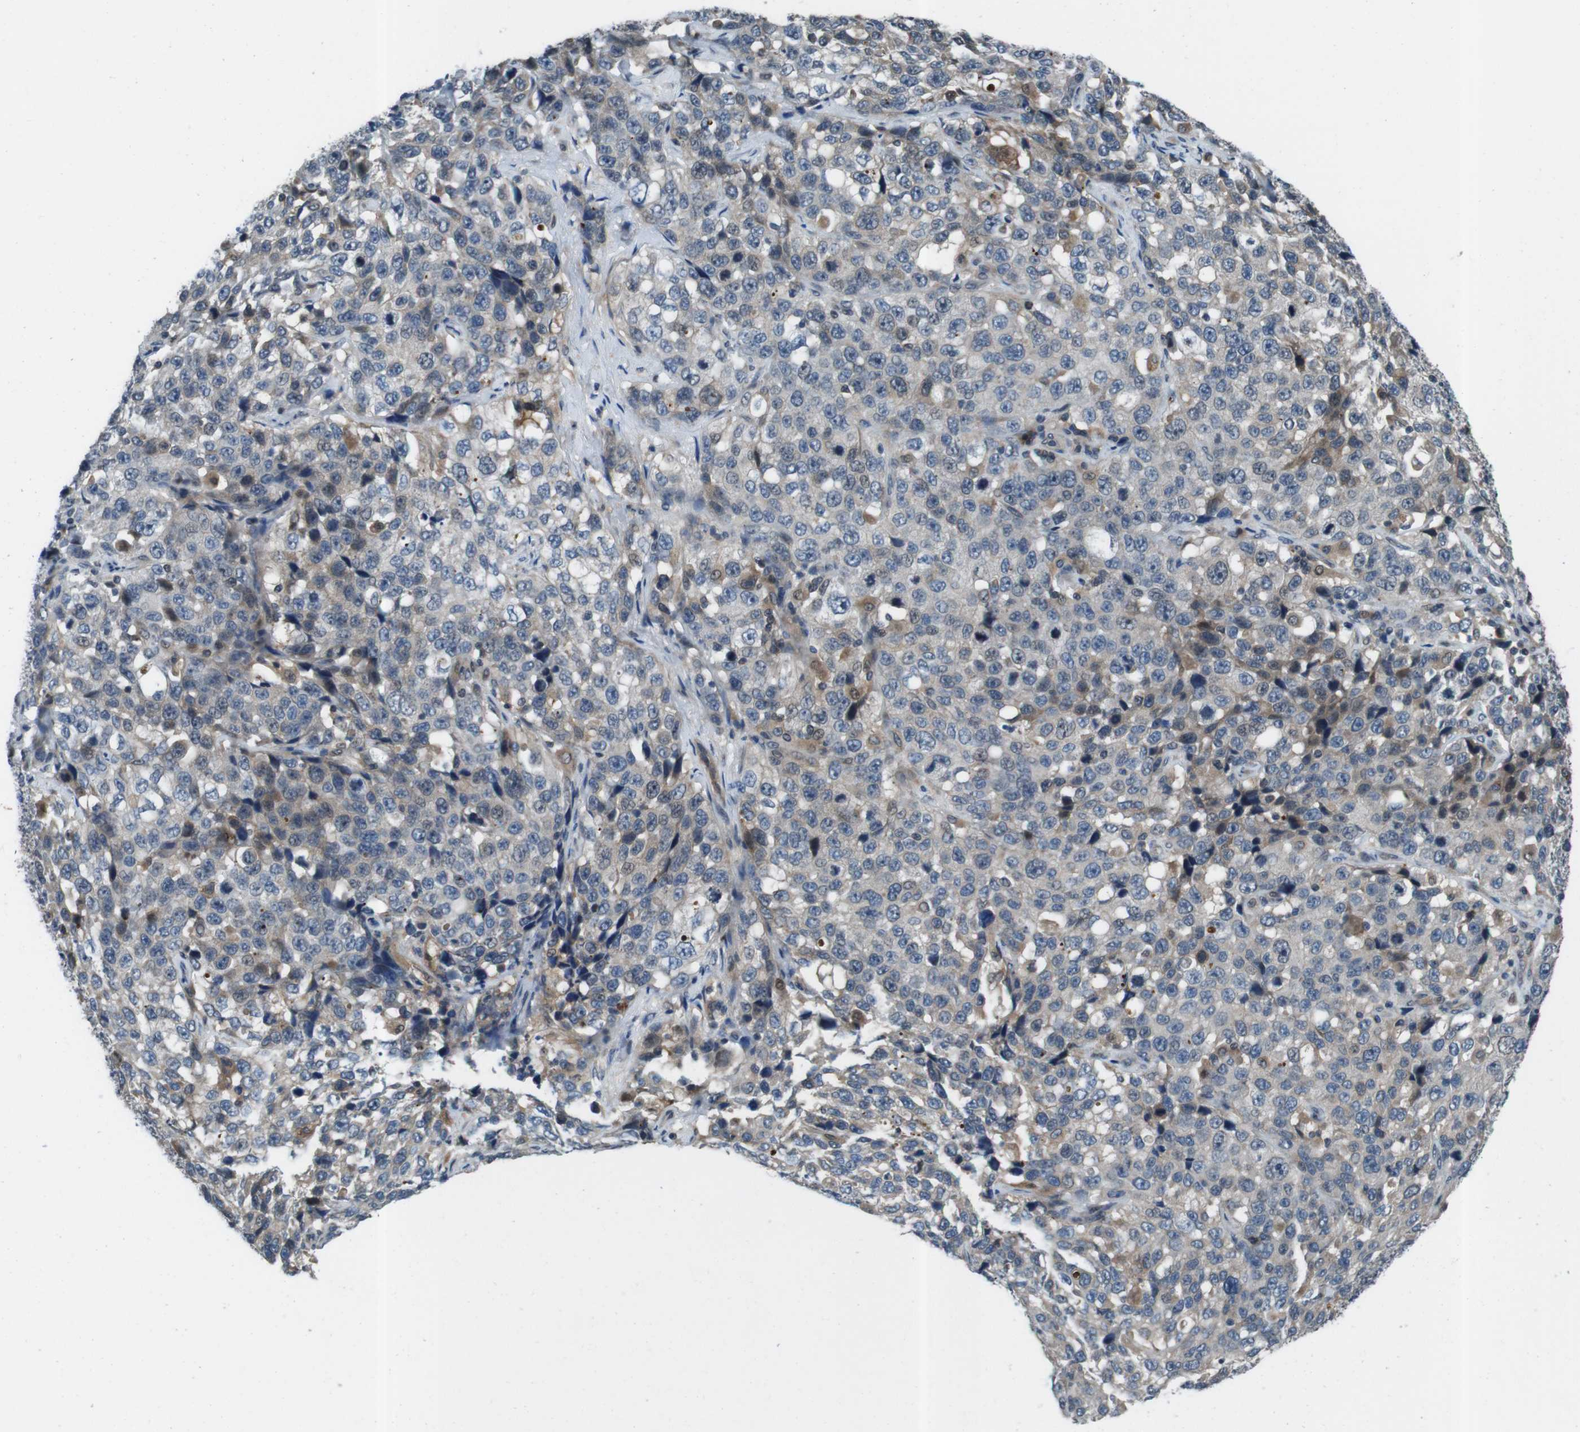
{"staining": {"intensity": "moderate", "quantity": "<25%", "location": "cytoplasmic/membranous"}, "tissue": "stomach cancer", "cell_type": "Tumor cells", "image_type": "cancer", "snomed": [{"axis": "morphology", "description": "Normal tissue, NOS"}, {"axis": "morphology", "description": "Adenocarcinoma, NOS"}, {"axis": "topography", "description": "Stomach"}], "caption": "Tumor cells show low levels of moderate cytoplasmic/membranous staining in about <25% of cells in stomach cancer.", "gene": "LRP5", "patient": {"sex": "male", "age": 48}}